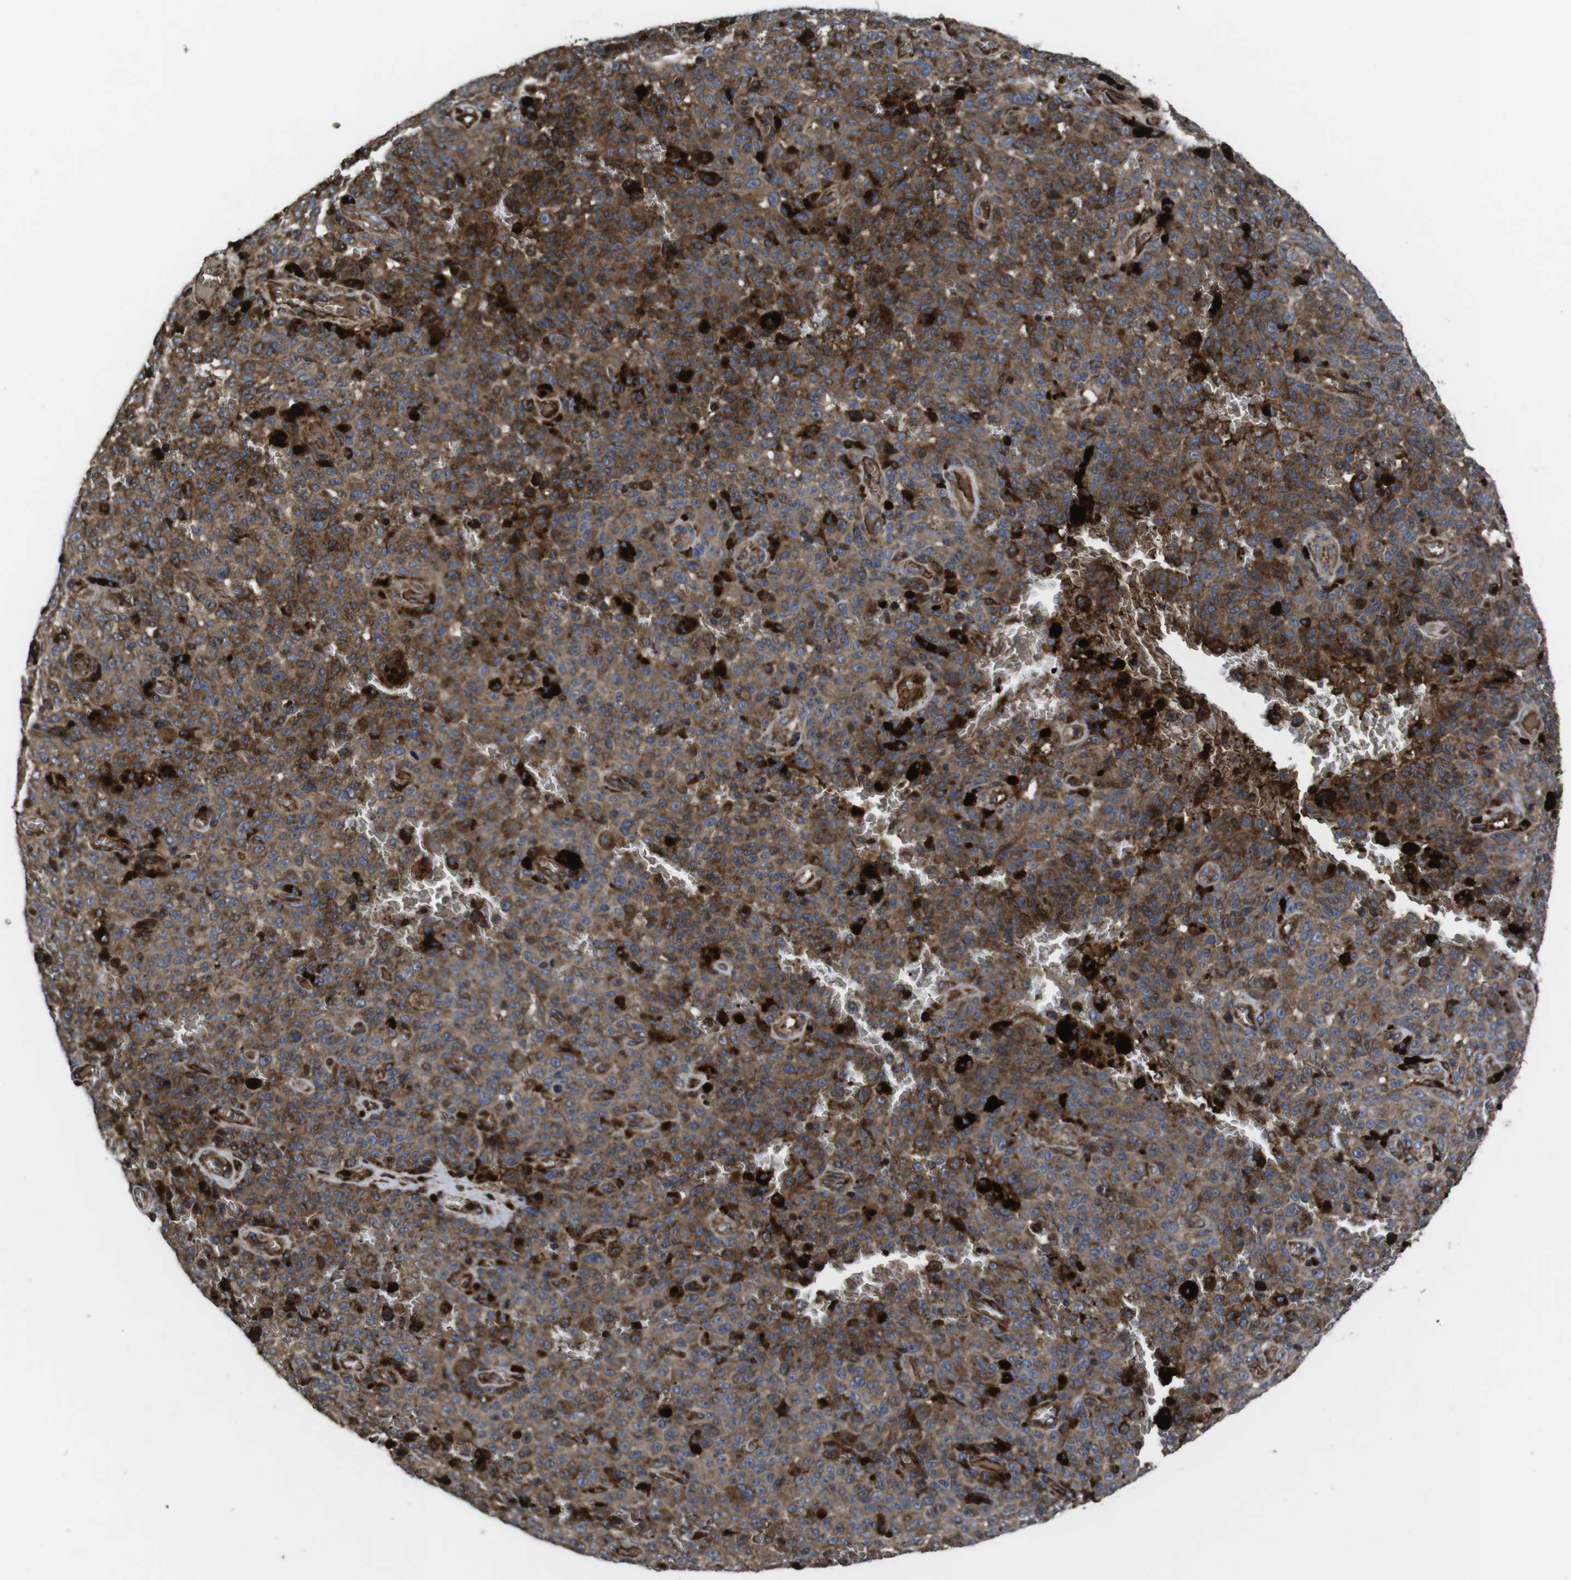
{"staining": {"intensity": "strong", "quantity": ">75%", "location": "cytoplasmic/membranous"}, "tissue": "melanoma", "cell_type": "Tumor cells", "image_type": "cancer", "snomed": [{"axis": "morphology", "description": "Malignant melanoma, NOS"}, {"axis": "topography", "description": "Skin"}], "caption": "Immunohistochemical staining of human malignant melanoma demonstrates strong cytoplasmic/membranous protein expression in approximately >75% of tumor cells.", "gene": "SMYD3", "patient": {"sex": "female", "age": 82}}